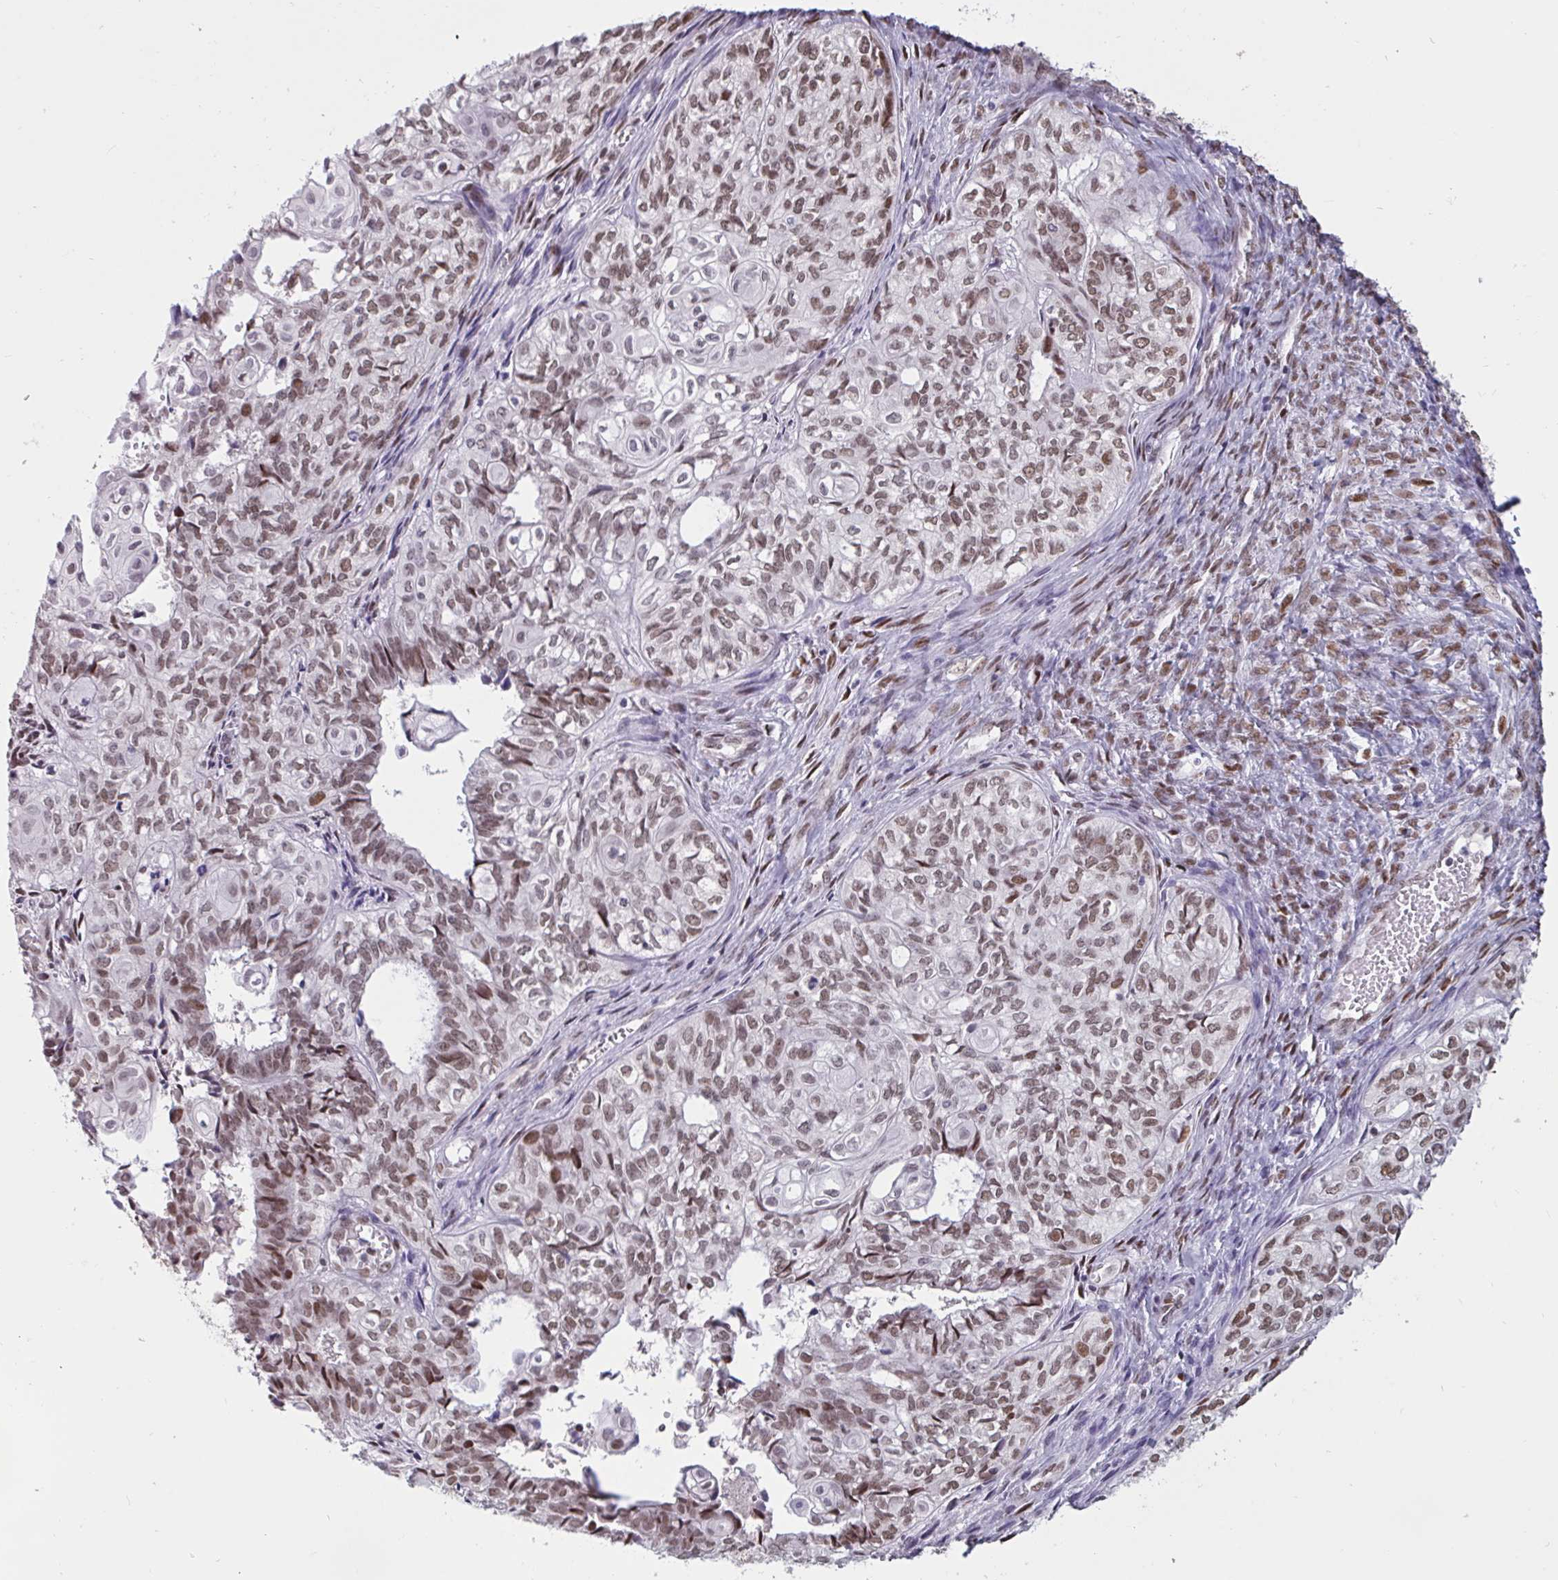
{"staining": {"intensity": "moderate", "quantity": ">75%", "location": "nuclear"}, "tissue": "ovarian cancer", "cell_type": "Tumor cells", "image_type": "cancer", "snomed": [{"axis": "morphology", "description": "Carcinoma, endometroid"}, {"axis": "topography", "description": "Ovary"}], "caption": "Protein staining of ovarian cancer tissue demonstrates moderate nuclear expression in about >75% of tumor cells.", "gene": "CBFA2T2", "patient": {"sex": "female", "age": 64}}